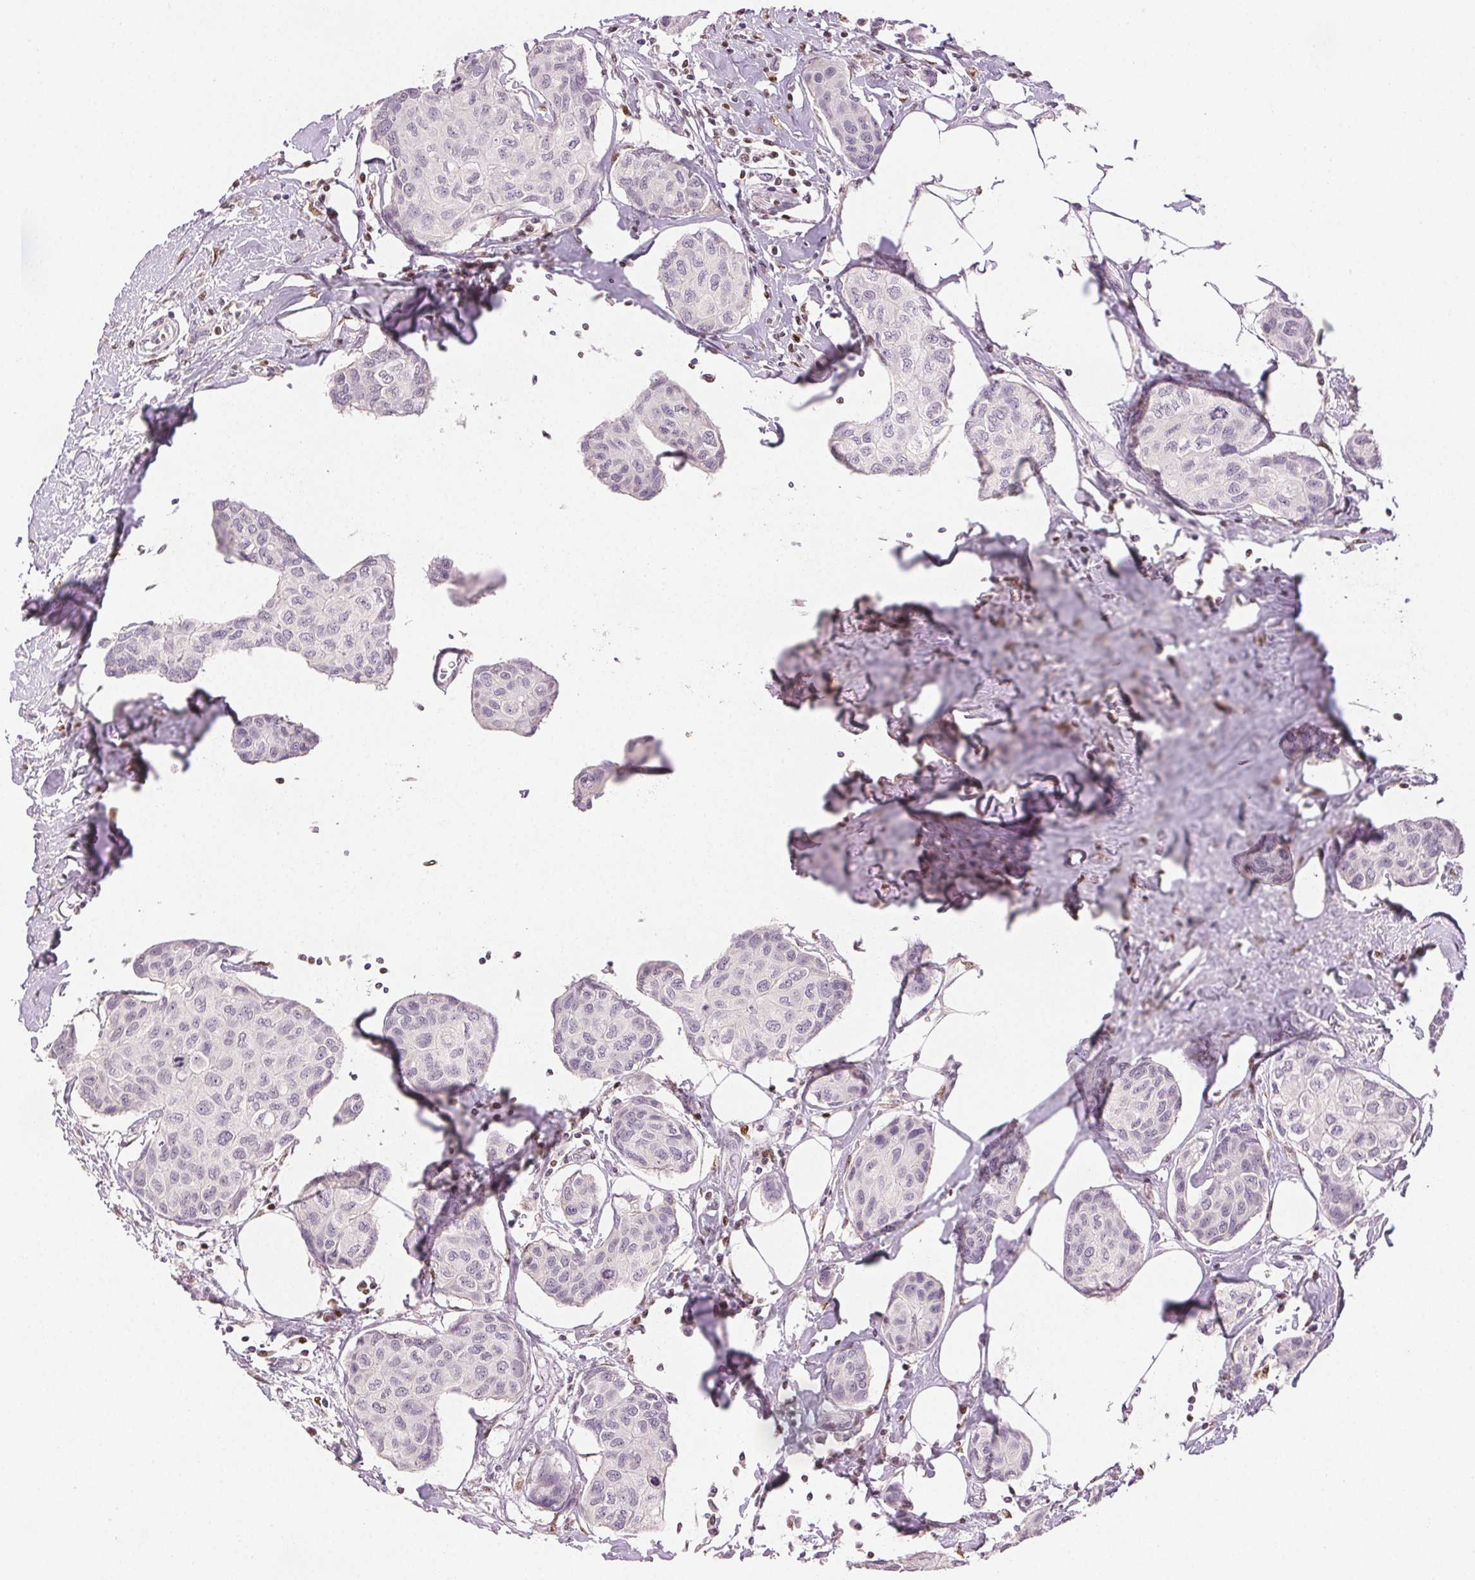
{"staining": {"intensity": "negative", "quantity": "none", "location": "none"}, "tissue": "breast cancer", "cell_type": "Tumor cells", "image_type": "cancer", "snomed": [{"axis": "morphology", "description": "Duct carcinoma"}, {"axis": "topography", "description": "Breast"}], "caption": "Photomicrograph shows no protein staining in tumor cells of breast invasive ductal carcinoma tissue.", "gene": "RUNX2", "patient": {"sex": "female", "age": 80}}